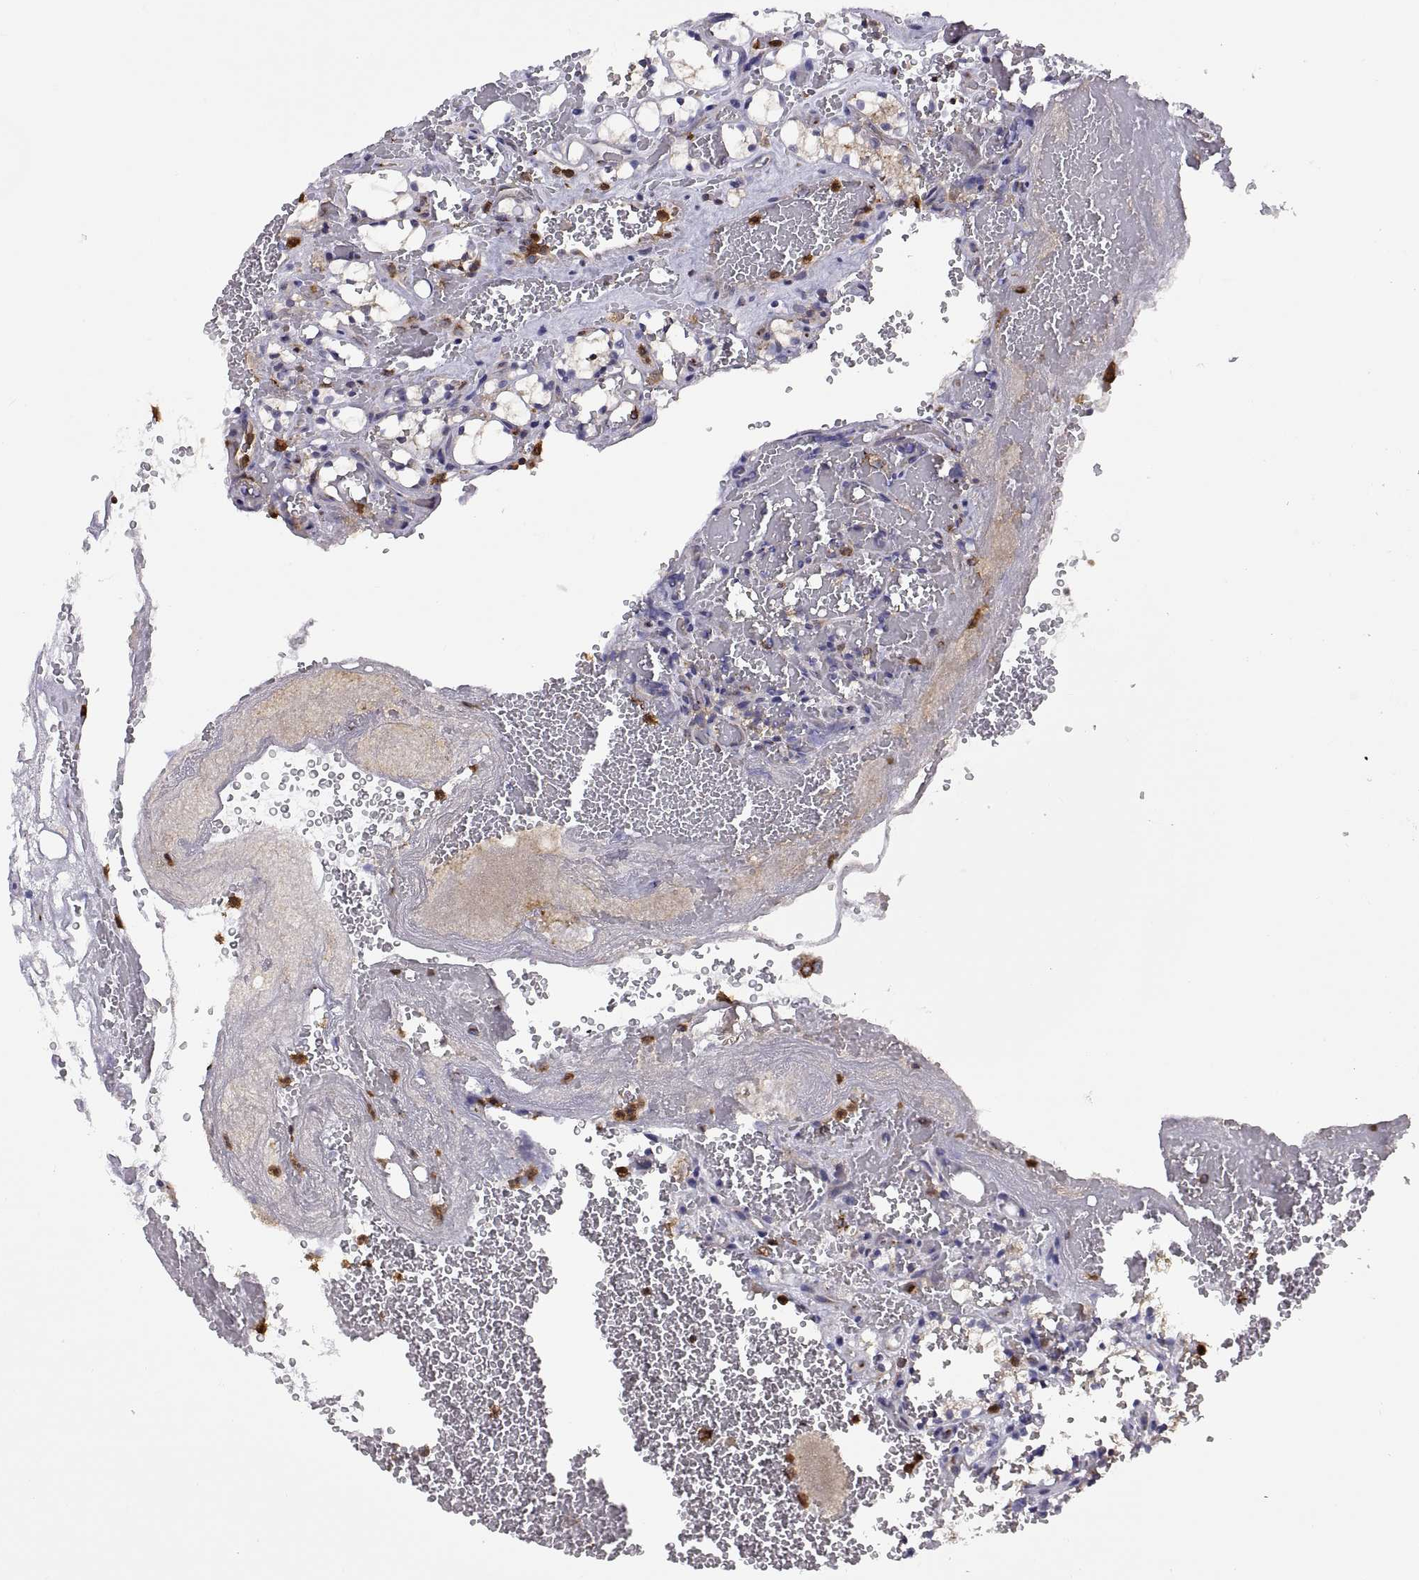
{"staining": {"intensity": "strong", "quantity": "25%-75%", "location": "cytoplasmic/membranous"}, "tissue": "renal cancer", "cell_type": "Tumor cells", "image_type": "cancer", "snomed": [{"axis": "morphology", "description": "Adenocarcinoma, NOS"}, {"axis": "topography", "description": "Kidney"}], "caption": "DAB immunohistochemical staining of human adenocarcinoma (renal) demonstrates strong cytoplasmic/membranous protein positivity in approximately 25%-75% of tumor cells.", "gene": "ACAP1", "patient": {"sex": "female", "age": 69}}